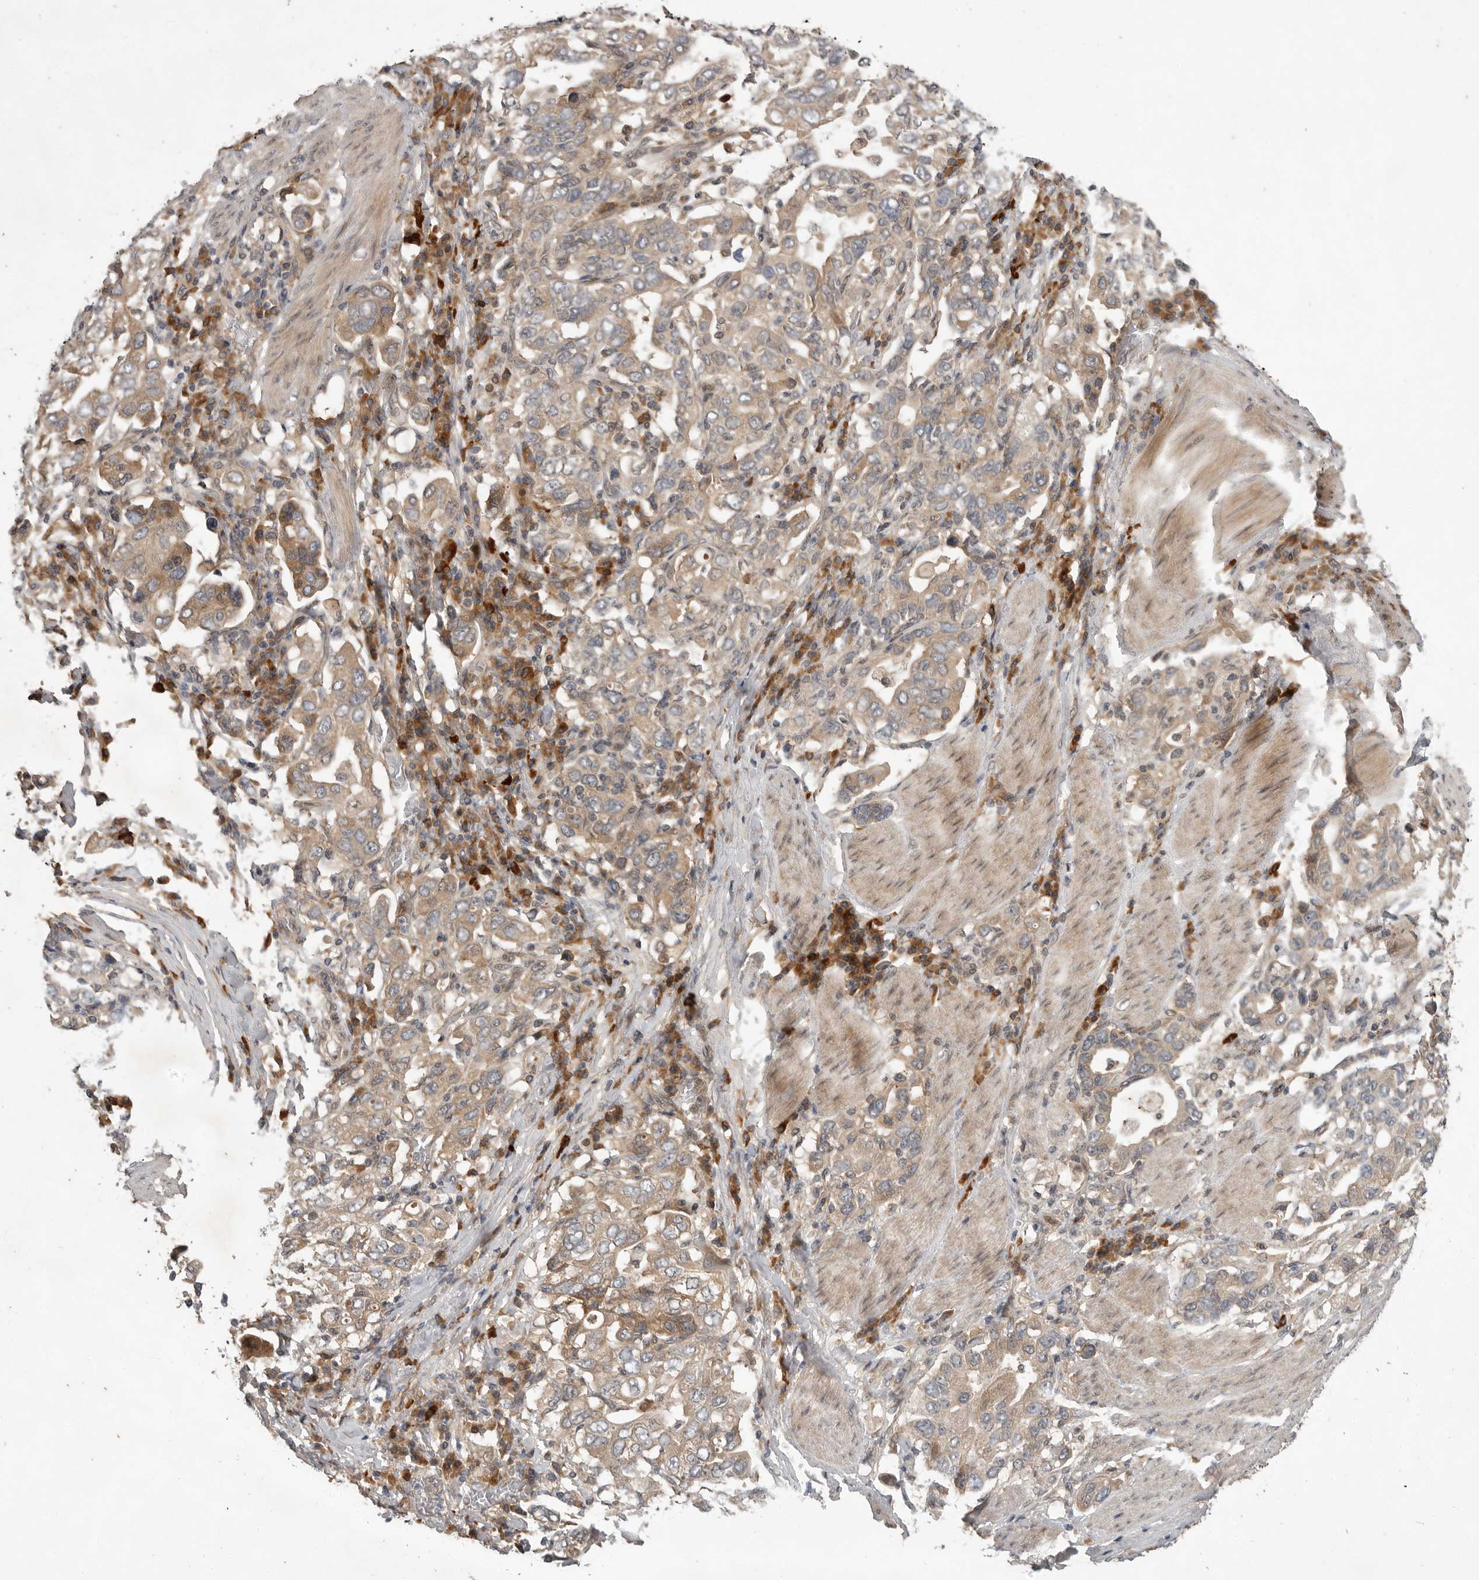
{"staining": {"intensity": "weak", "quantity": ">75%", "location": "cytoplasmic/membranous"}, "tissue": "stomach cancer", "cell_type": "Tumor cells", "image_type": "cancer", "snomed": [{"axis": "morphology", "description": "Adenocarcinoma, NOS"}, {"axis": "topography", "description": "Stomach, upper"}], "caption": "Immunohistochemical staining of stomach cancer shows low levels of weak cytoplasmic/membranous protein positivity in about >75% of tumor cells.", "gene": "OSBPL9", "patient": {"sex": "male", "age": 62}}